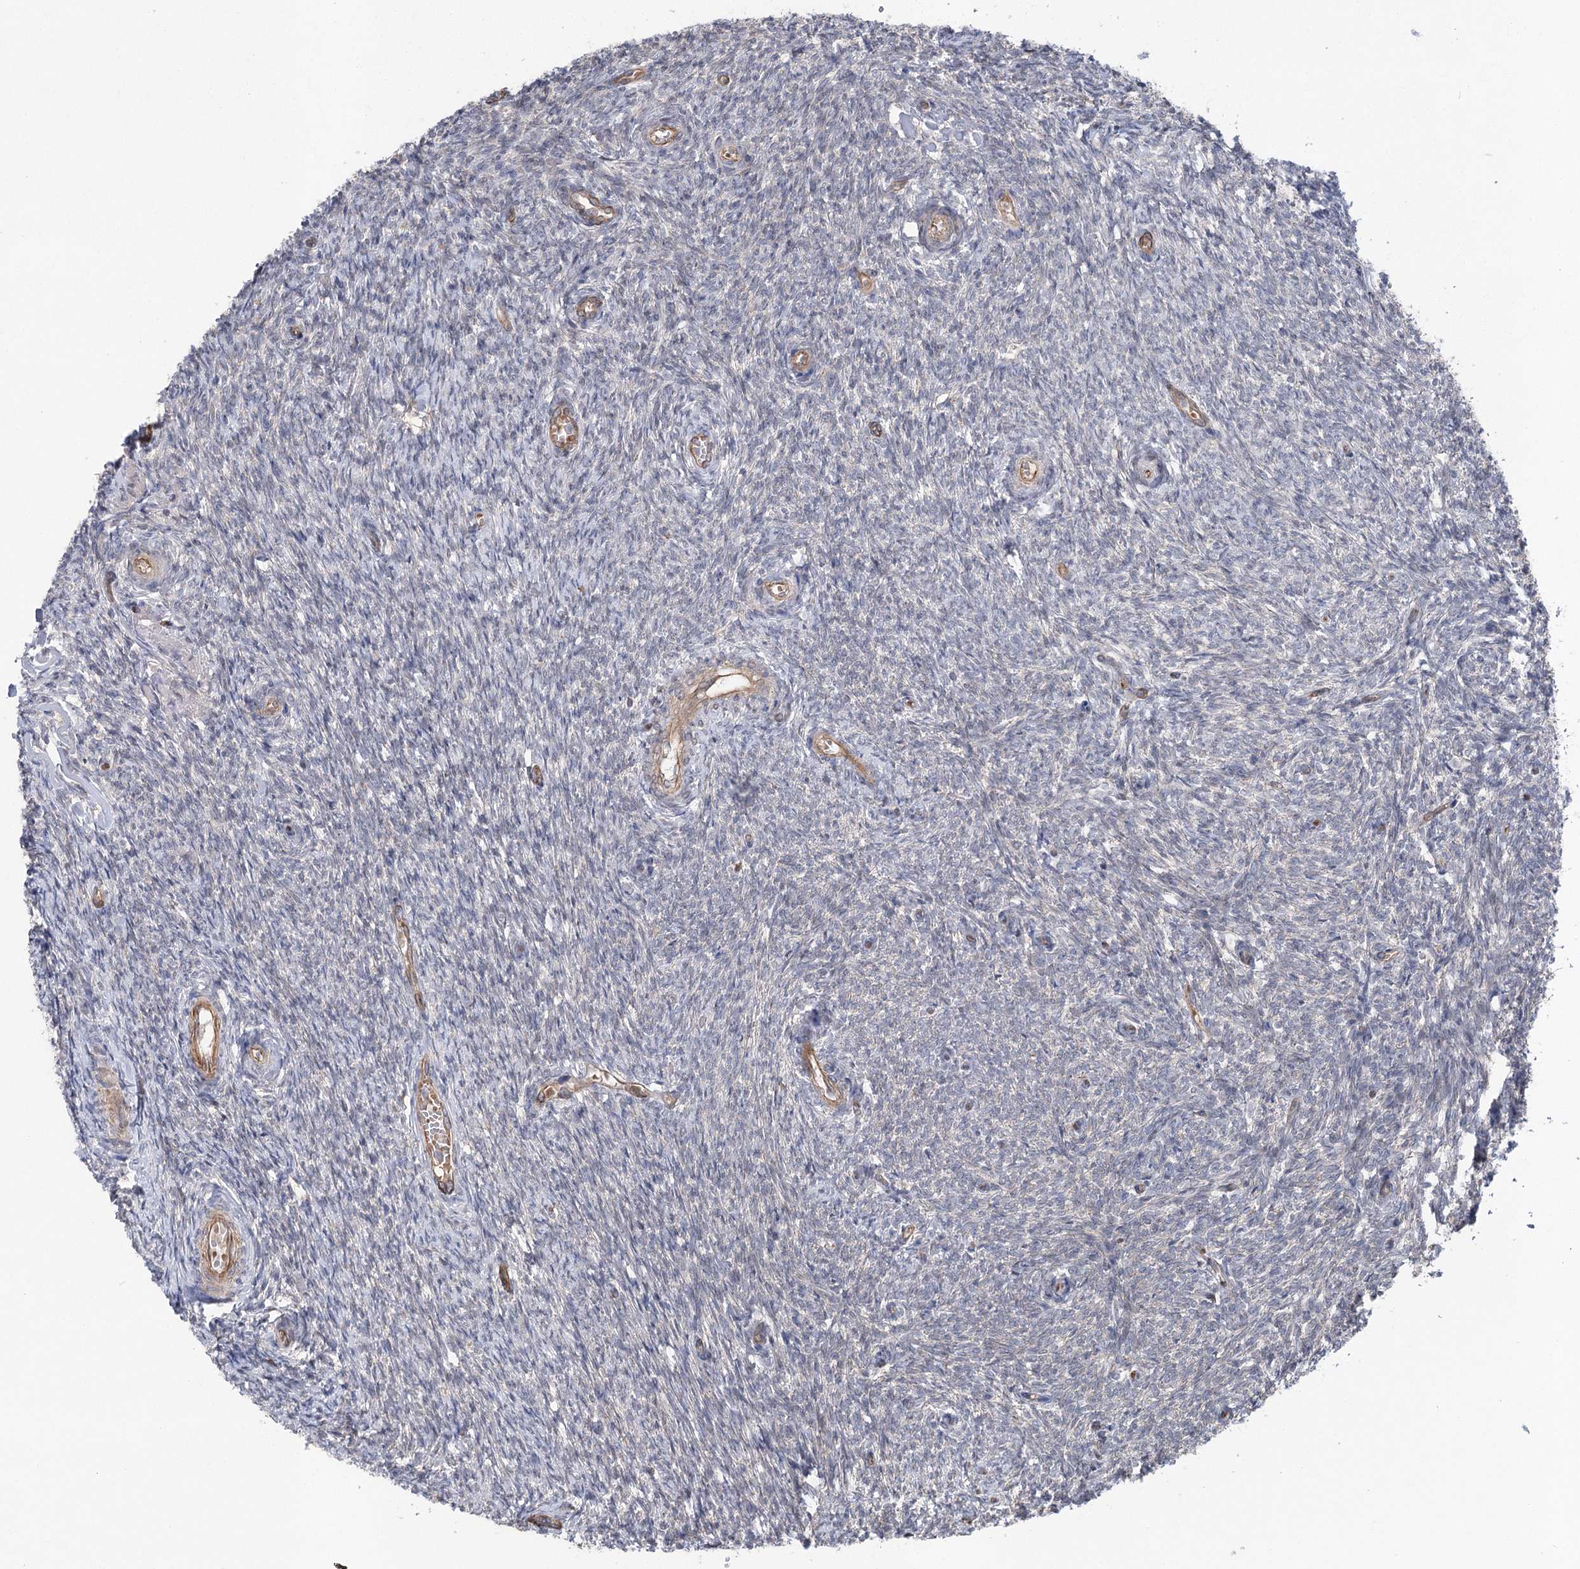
{"staining": {"intensity": "negative", "quantity": "none", "location": "none"}, "tissue": "ovary", "cell_type": "Ovarian stroma cells", "image_type": "normal", "snomed": [{"axis": "morphology", "description": "Normal tissue, NOS"}, {"axis": "topography", "description": "Ovary"}], "caption": "This is an immunohistochemistry image of benign human ovary. There is no expression in ovarian stroma cells.", "gene": "RWDD4", "patient": {"sex": "female", "age": 44}}